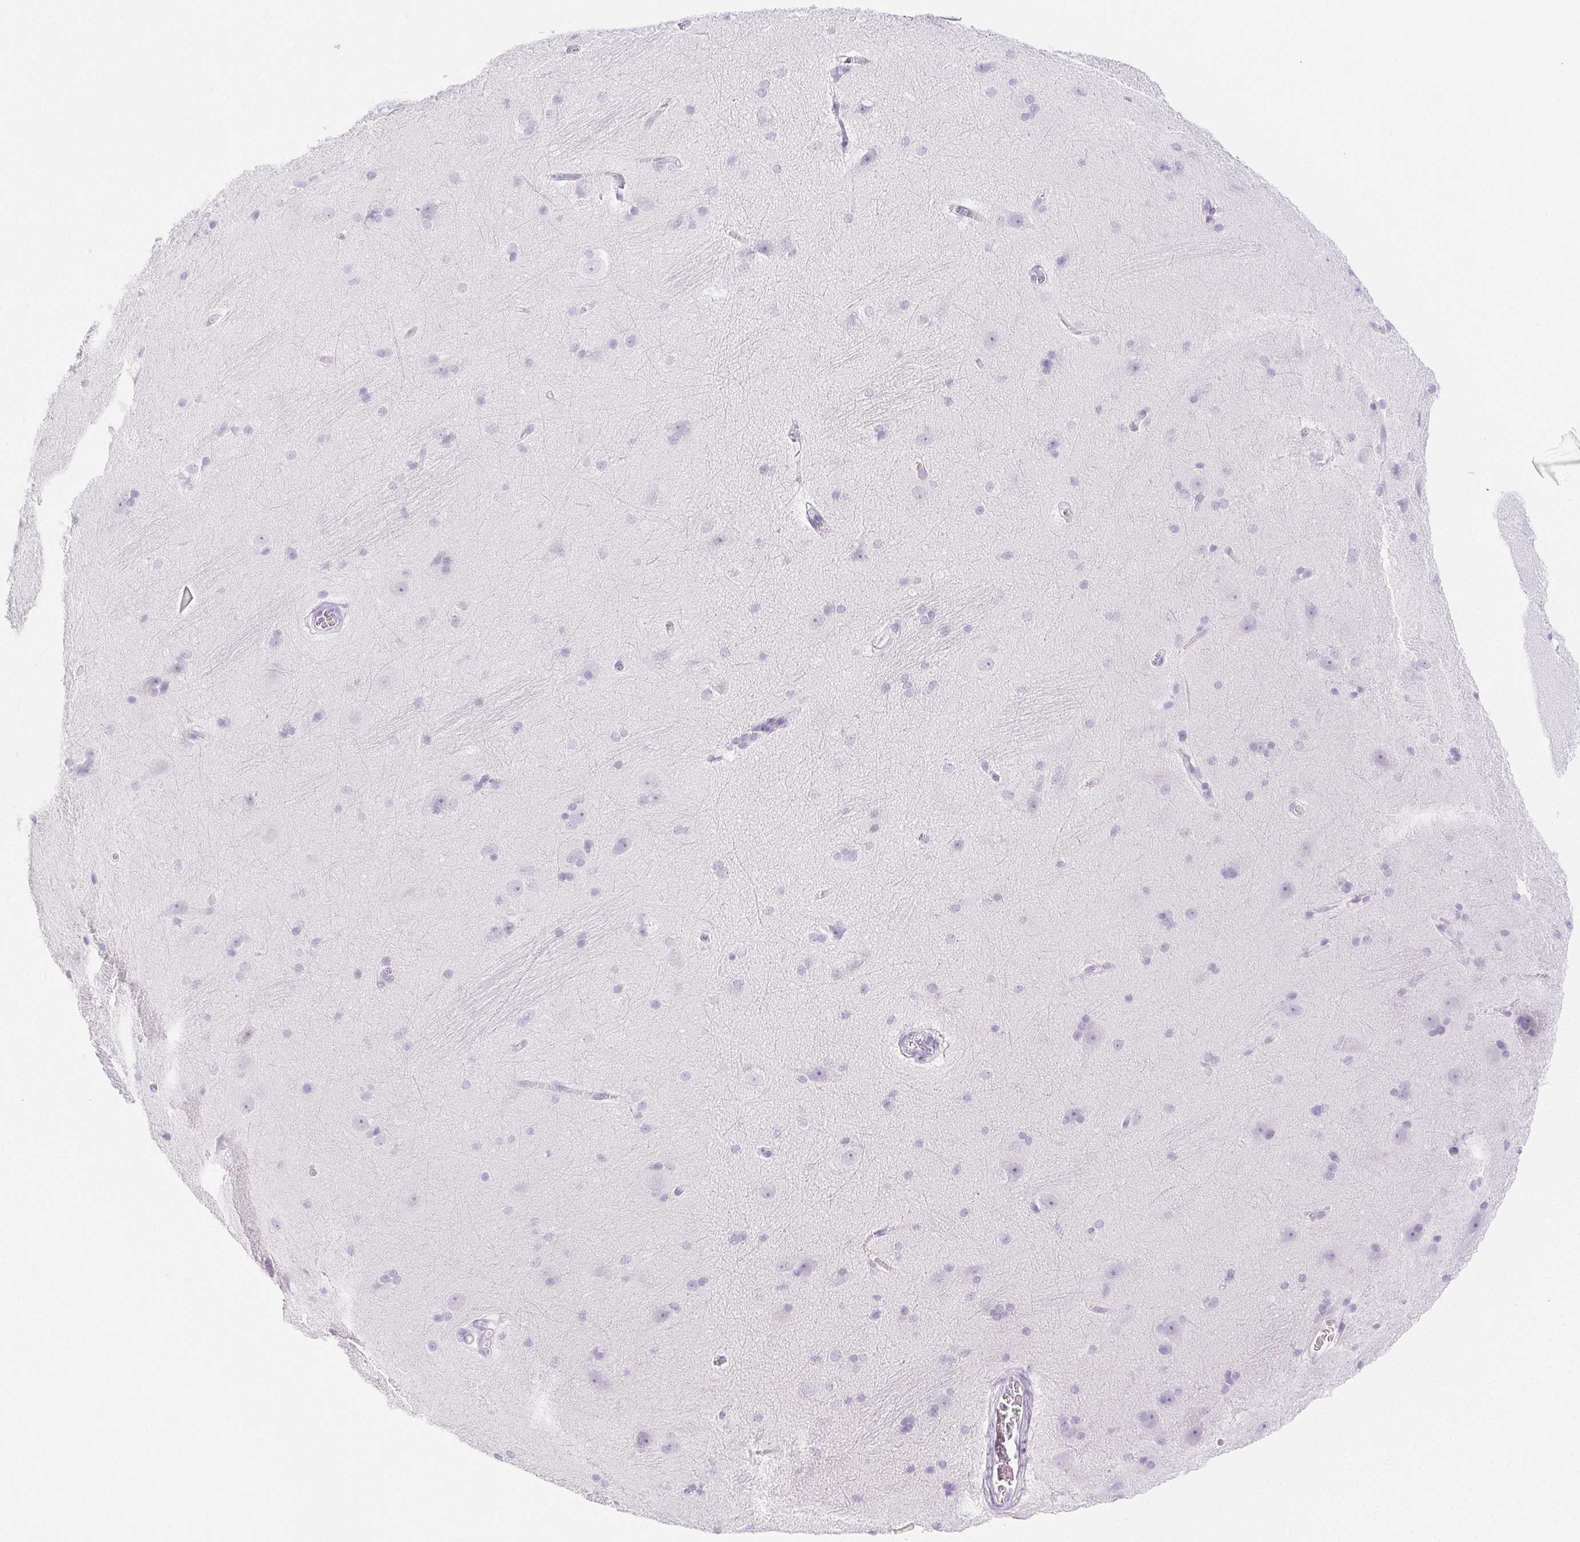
{"staining": {"intensity": "negative", "quantity": "none", "location": "none"}, "tissue": "hippocampus", "cell_type": "Glial cells", "image_type": "normal", "snomed": [{"axis": "morphology", "description": "Normal tissue, NOS"}, {"axis": "topography", "description": "Cerebral cortex"}, {"axis": "topography", "description": "Hippocampus"}], "caption": "Benign hippocampus was stained to show a protein in brown. There is no significant positivity in glial cells. The staining was performed using DAB to visualize the protein expression in brown, while the nuclei were stained in blue with hematoxylin (Magnification: 20x).", "gene": "PI3", "patient": {"sex": "female", "age": 19}}